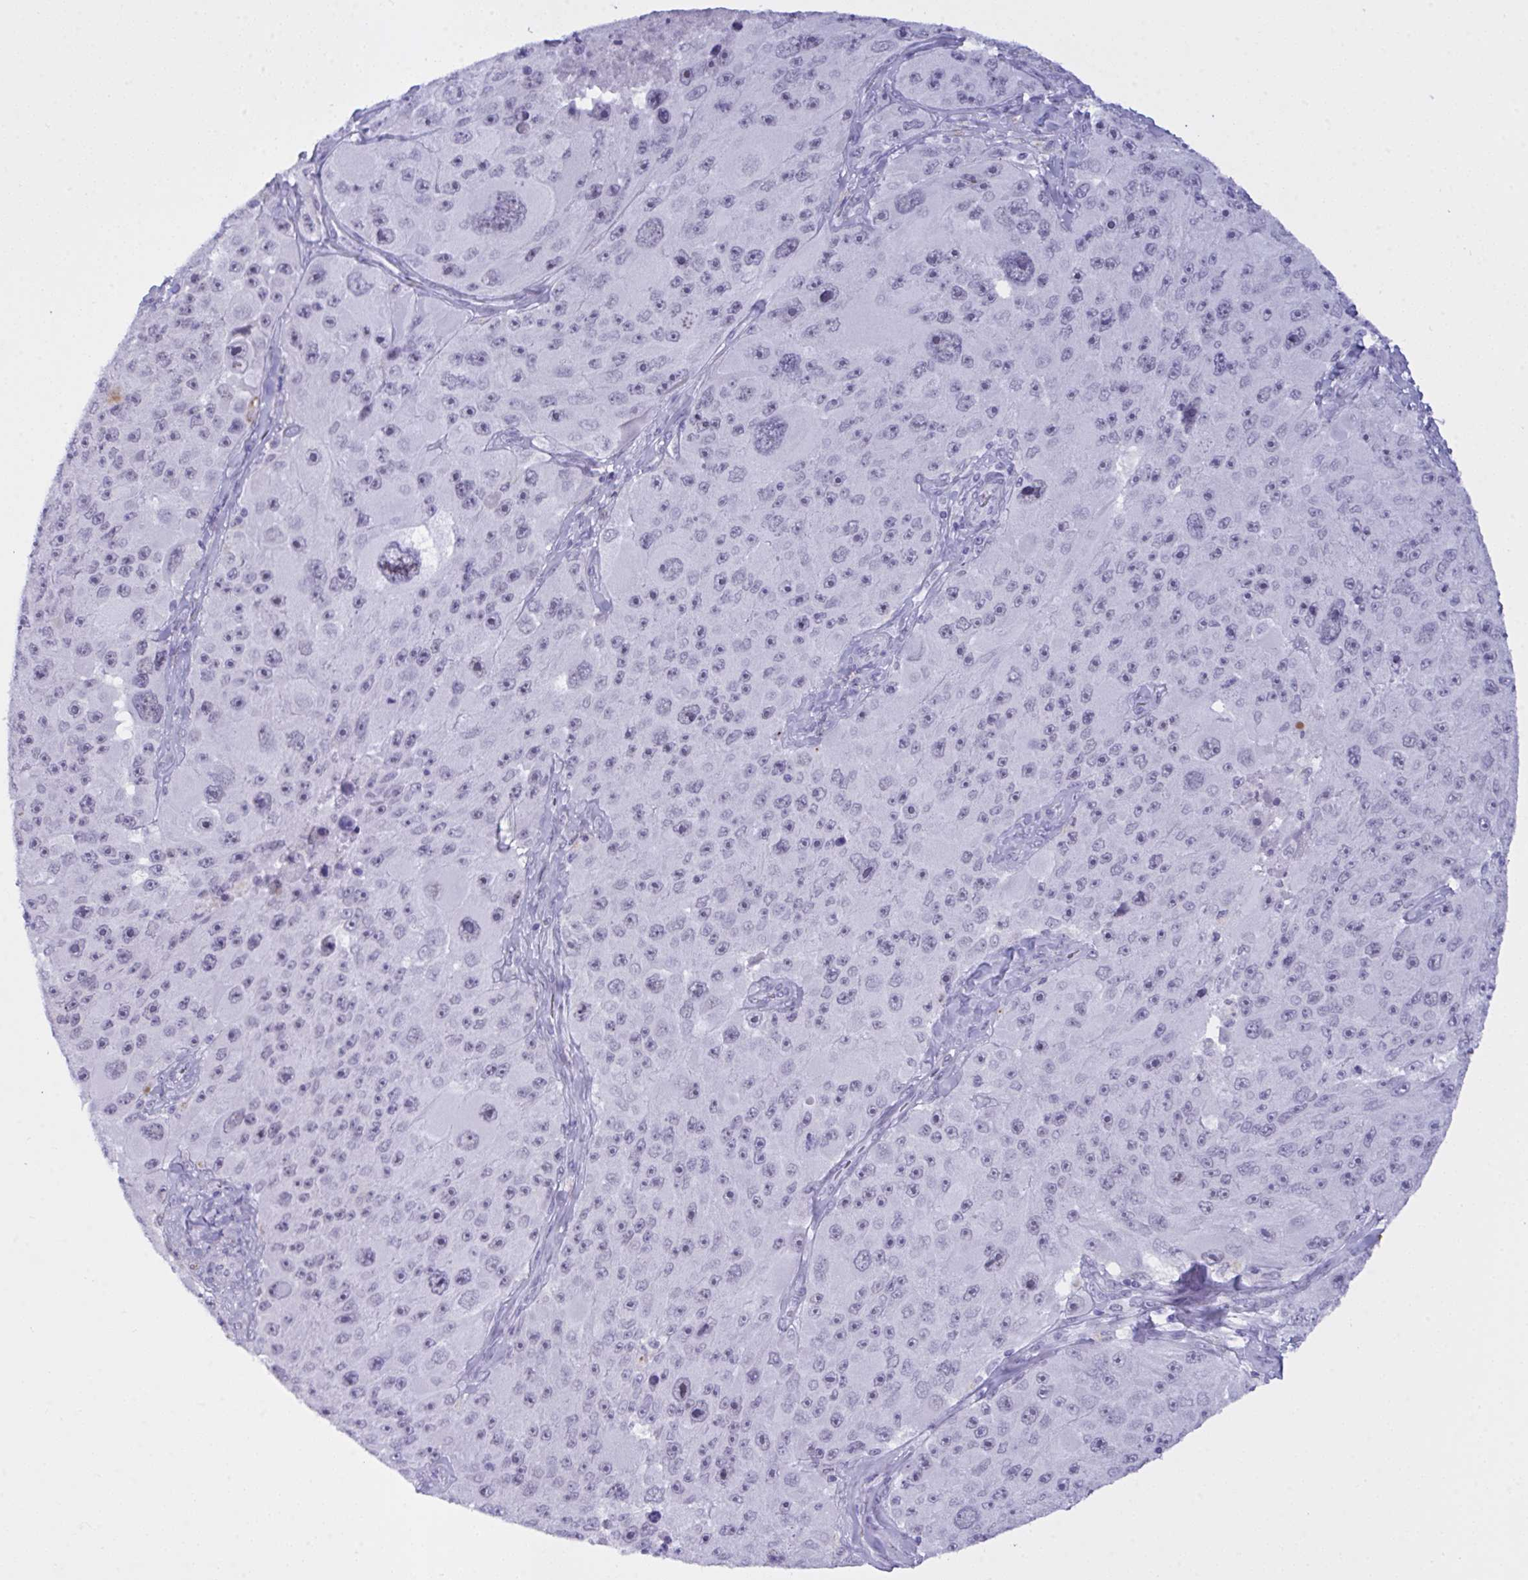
{"staining": {"intensity": "negative", "quantity": "none", "location": "none"}, "tissue": "melanoma", "cell_type": "Tumor cells", "image_type": "cancer", "snomed": [{"axis": "morphology", "description": "Malignant melanoma, Metastatic site"}, {"axis": "topography", "description": "Lymph node"}], "caption": "Tumor cells are negative for brown protein staining in malignant melanoma (metastatic site). (DAB (3,3'-diaminobenzidine) immunohistochemistry (IHC), high magnification).", "gene": "ELN", "patient": {"sex": "male", "age": 62}}